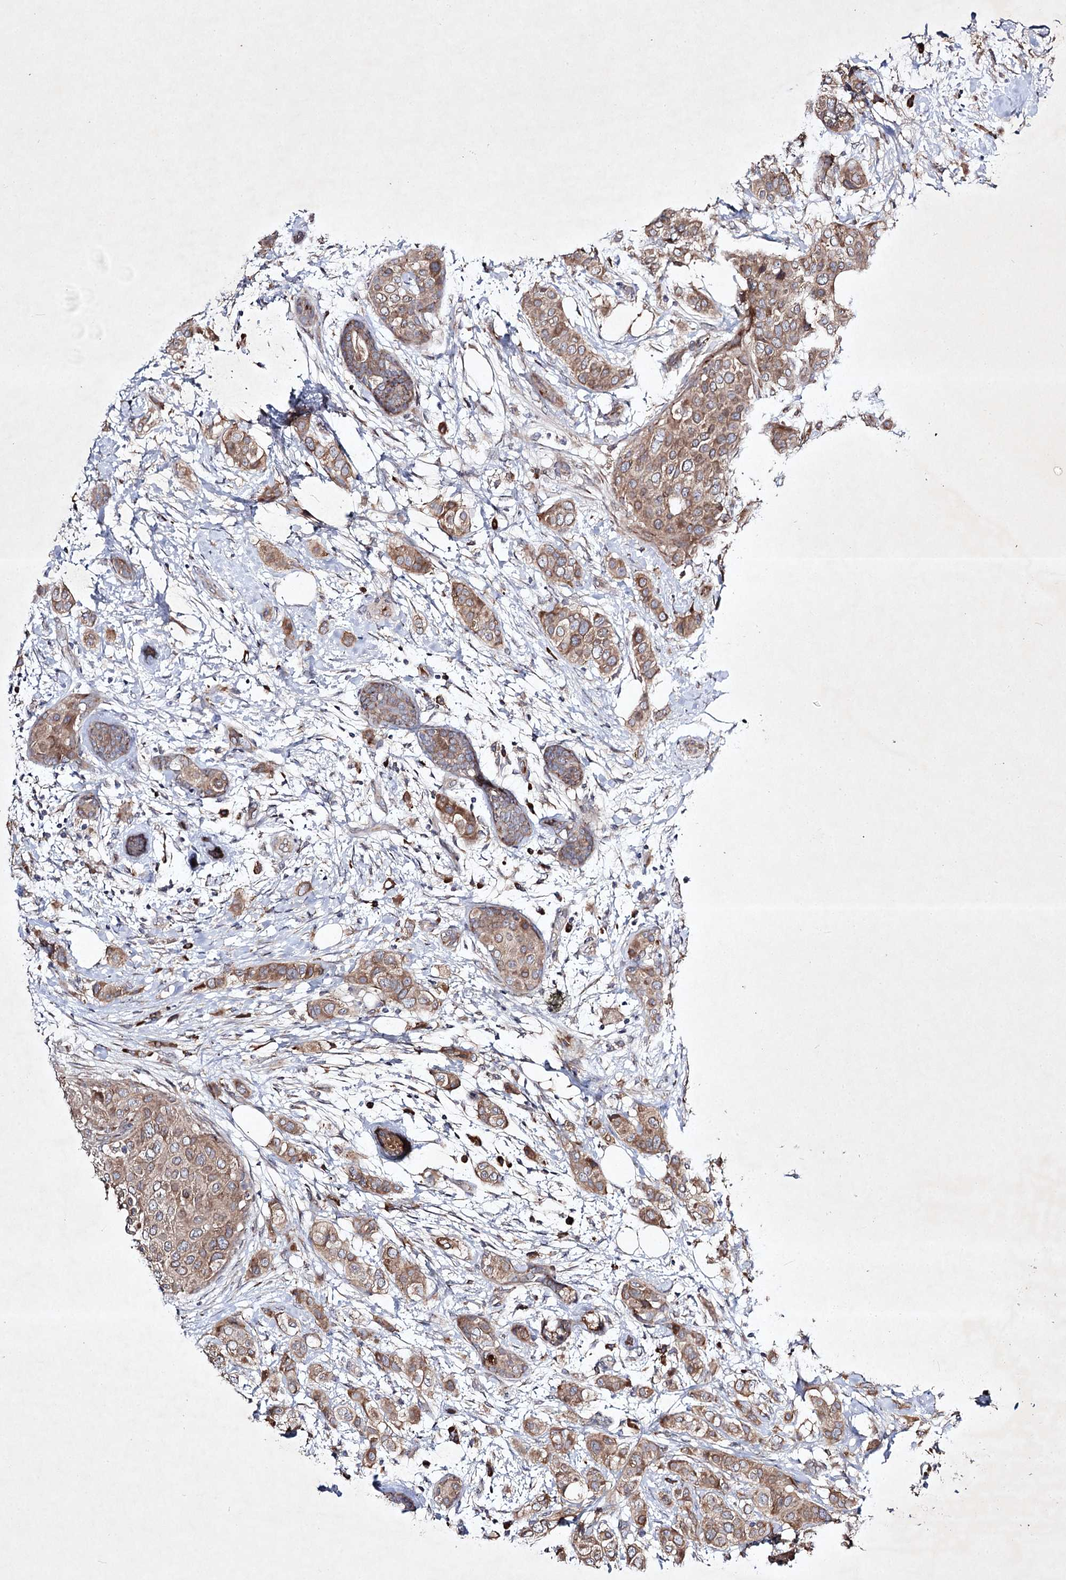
{"staining": {"intensity": "moderate", "quantity": ">75%", "location": "cytoplasmic/membranous"}, "tissue": "breast cancer", "cell_type": "Tumor cells", "image_type": "cancer", "snomed": [{"axis": "morphology", "description": "Lobular carcinoma"}, {"axis": "topography", "description": "Breast"}], "caption": "About >75% of tumor cells in human breast cancer demonstrate moderate cytoplasmic/membranous protein staining as visualized by brown immunohistochemical staining.", "gene": "ALG9", "patient": {"sex": "female", "age": 51}}